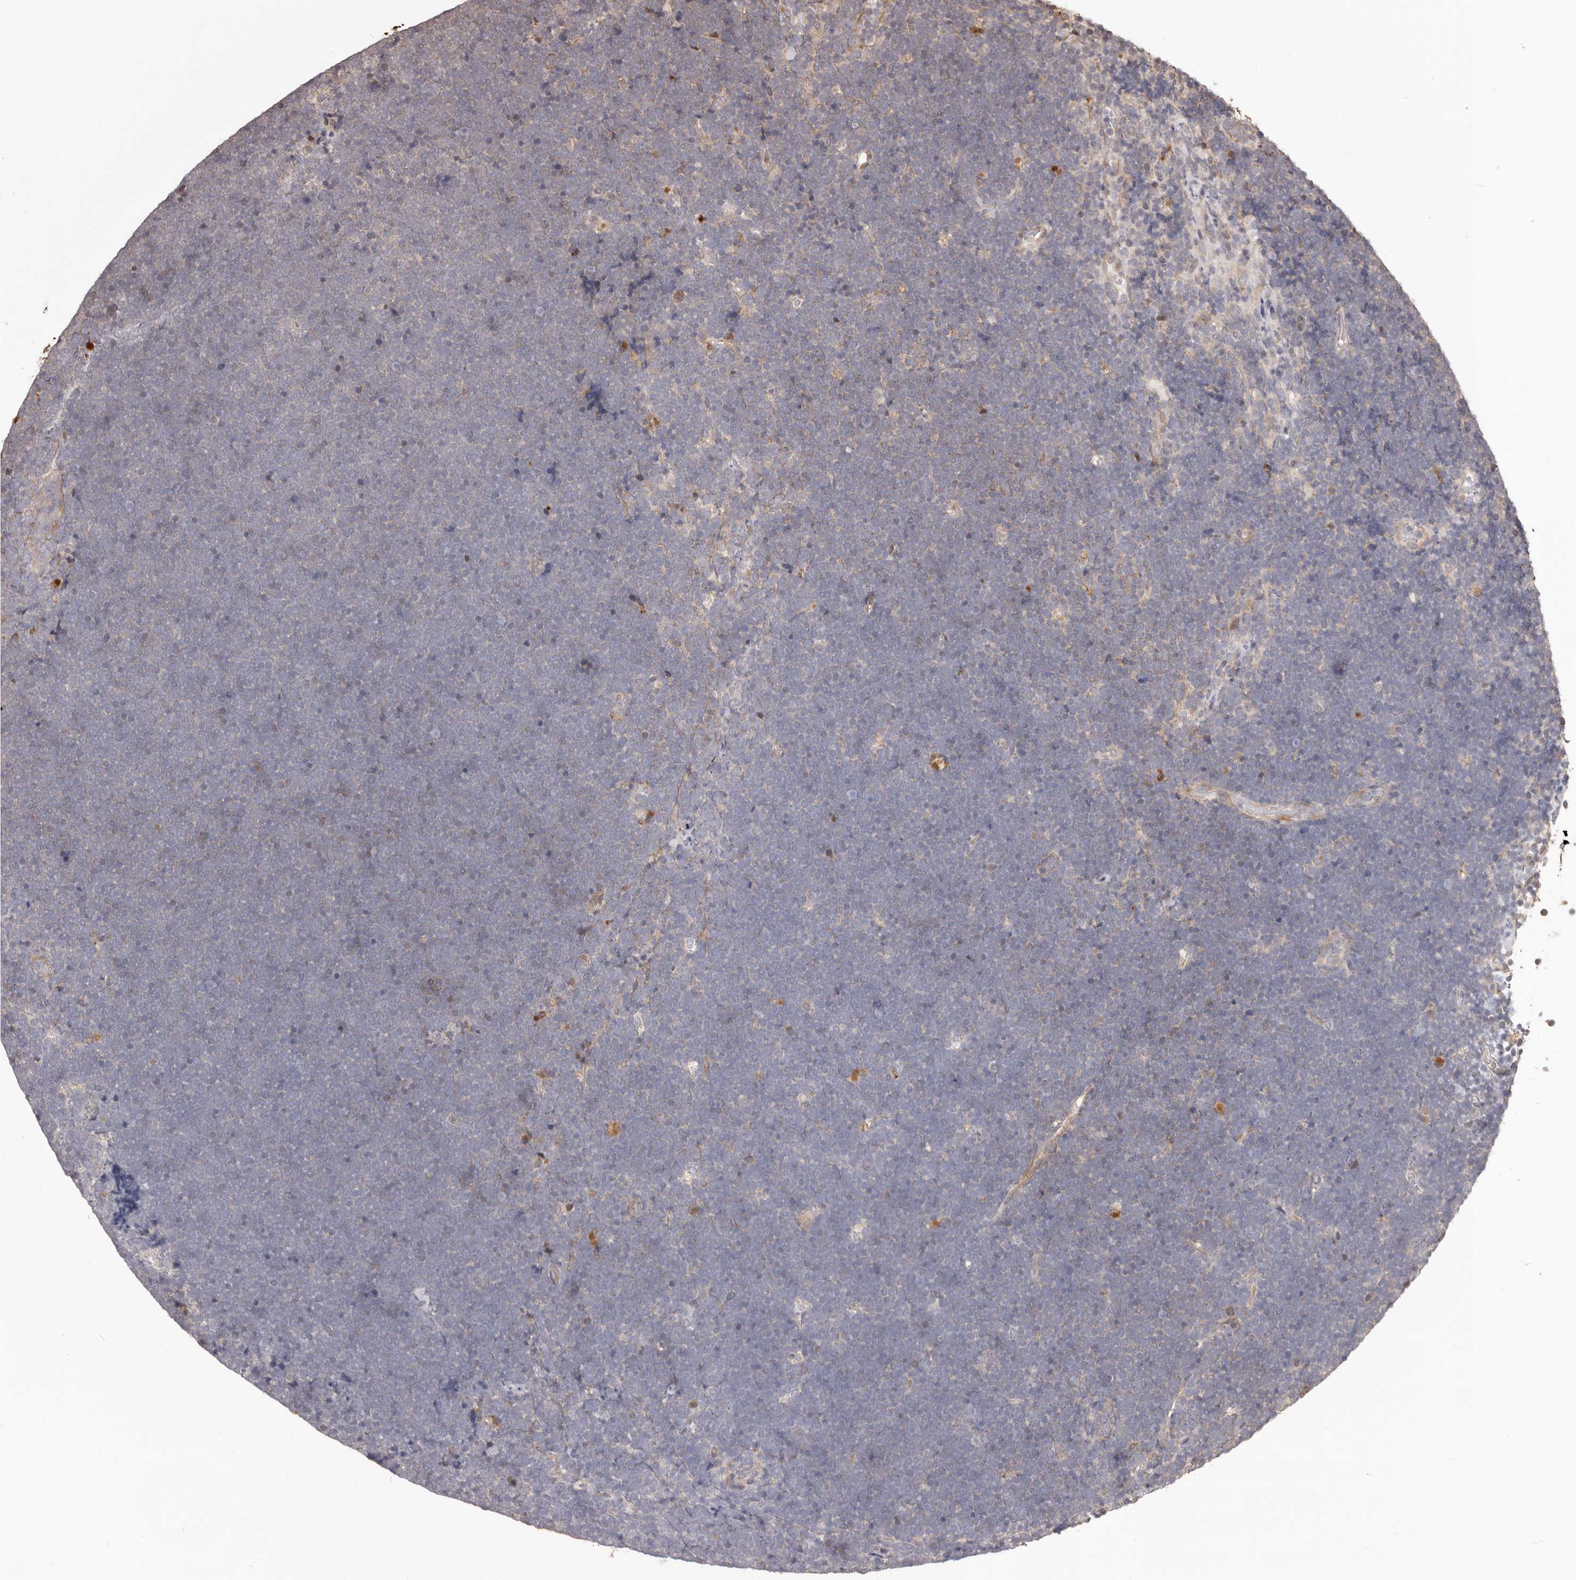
{"staining": {"intensity": "negative", "quantity": "none", "location": "none"}, "tissue": "lymphoma", "cell_type": "Tumor cells", "image_type": "cancer", "snomed": [{"axis": "morphology", "description": "Malignant lymphoma, non-Hodgkin's type, High grade"}, {"axis": "topography", "description": "Lymph node"}], "caption": "A high-resolution photomicrograph shows IHC staining of lymphoma, which displays no significant expression in tumor cells.", "gene": "MTO1", "patient": {"sex": "male", "age": 13}}